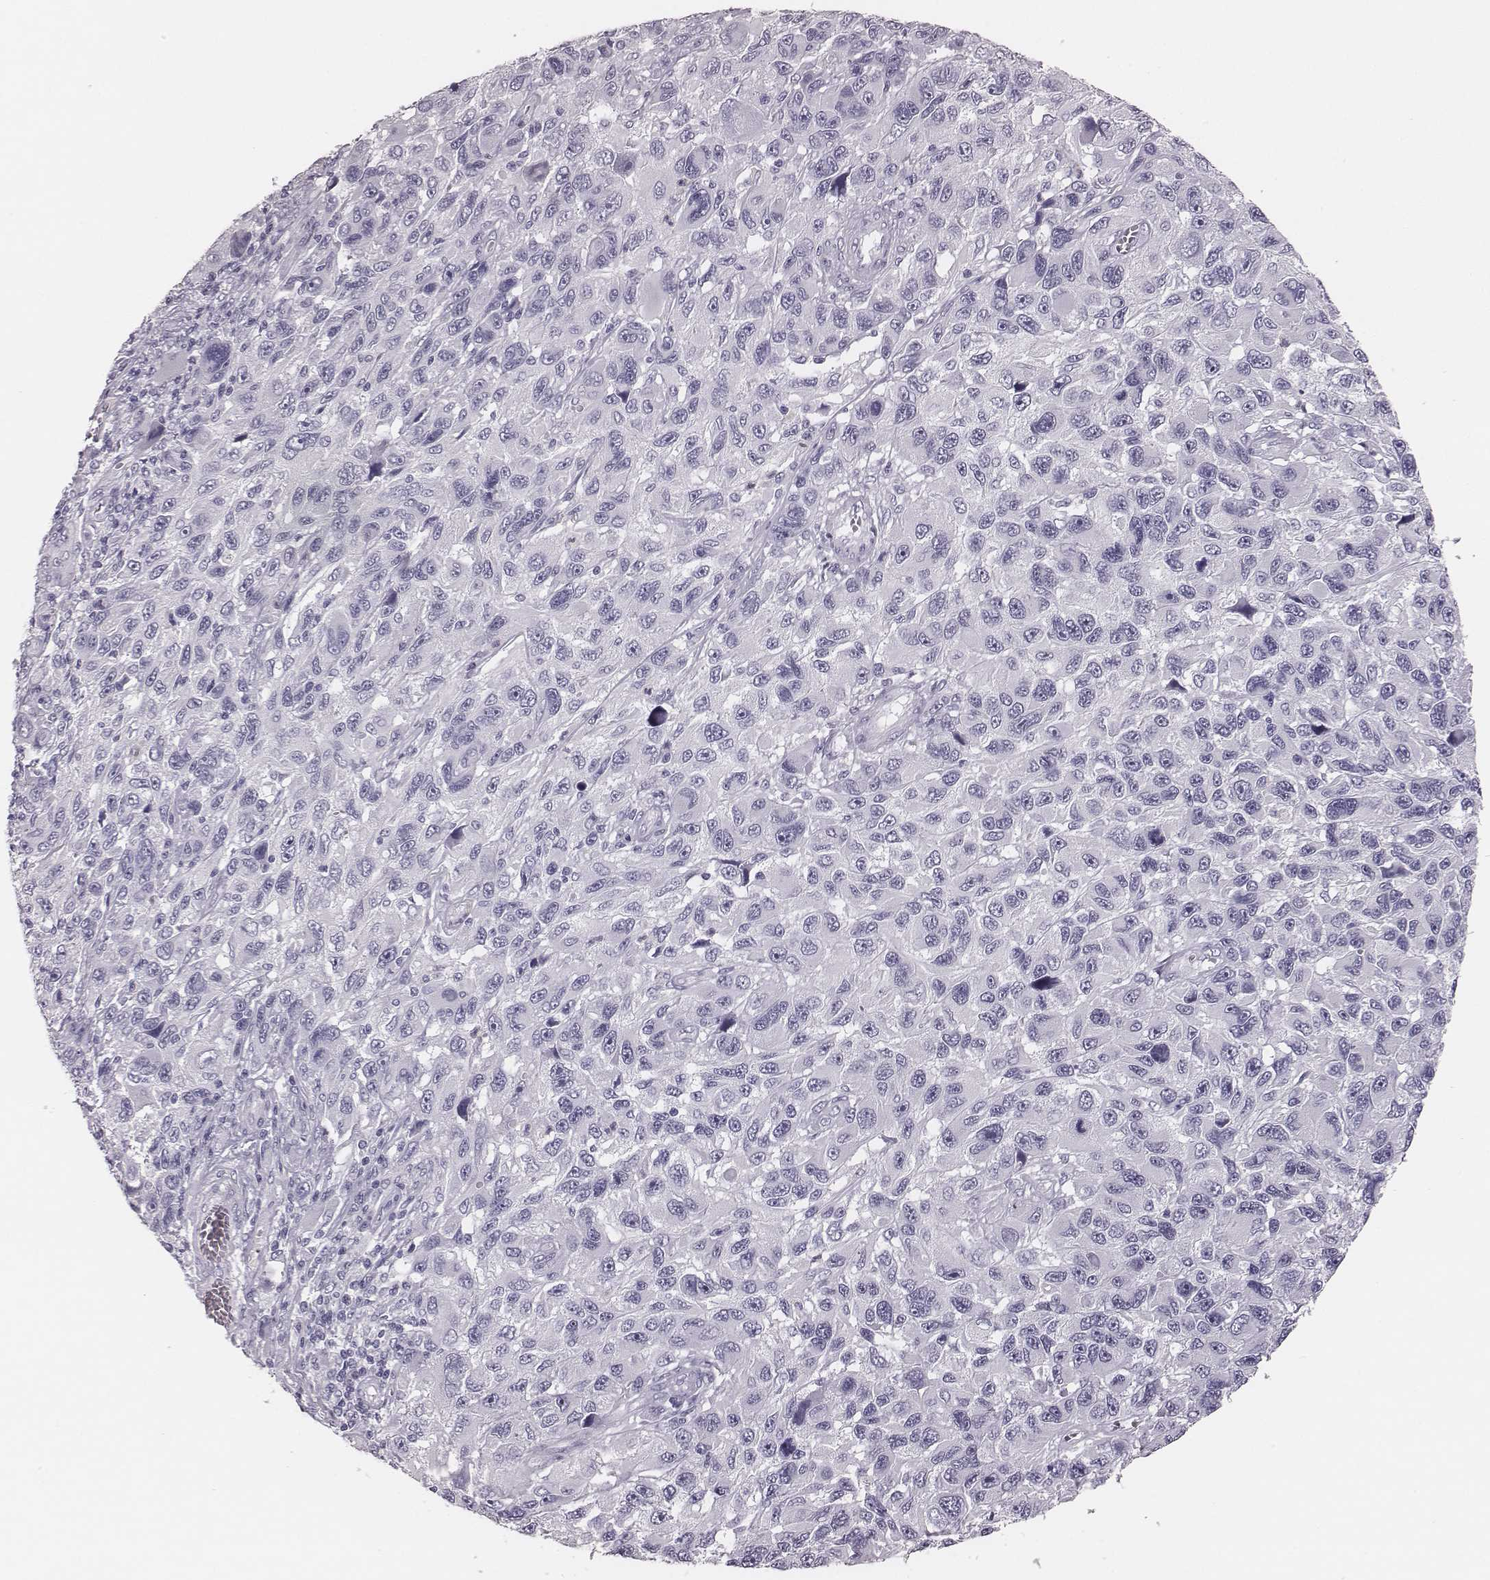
{"staining": {"intensity": "negative", "quantity": "none", "location": "none"}, "tissue": "melanoma", "cell_type": "Tumor cells", "image_type": "cancer", "snomed": [{"axis": "morphology", "description": "Malignant melanoma, NOS"}, {"axis": "topography", "description": "Skin"}], "caption": "IHC image of neoplastic tissue: malignant melanoma stained with DAB (3,3'-diaminobenzidine) displays no significant protein expression in tumor cells.", "gene": "CSH1", "patient": {"sex": "male", "age": 53}}